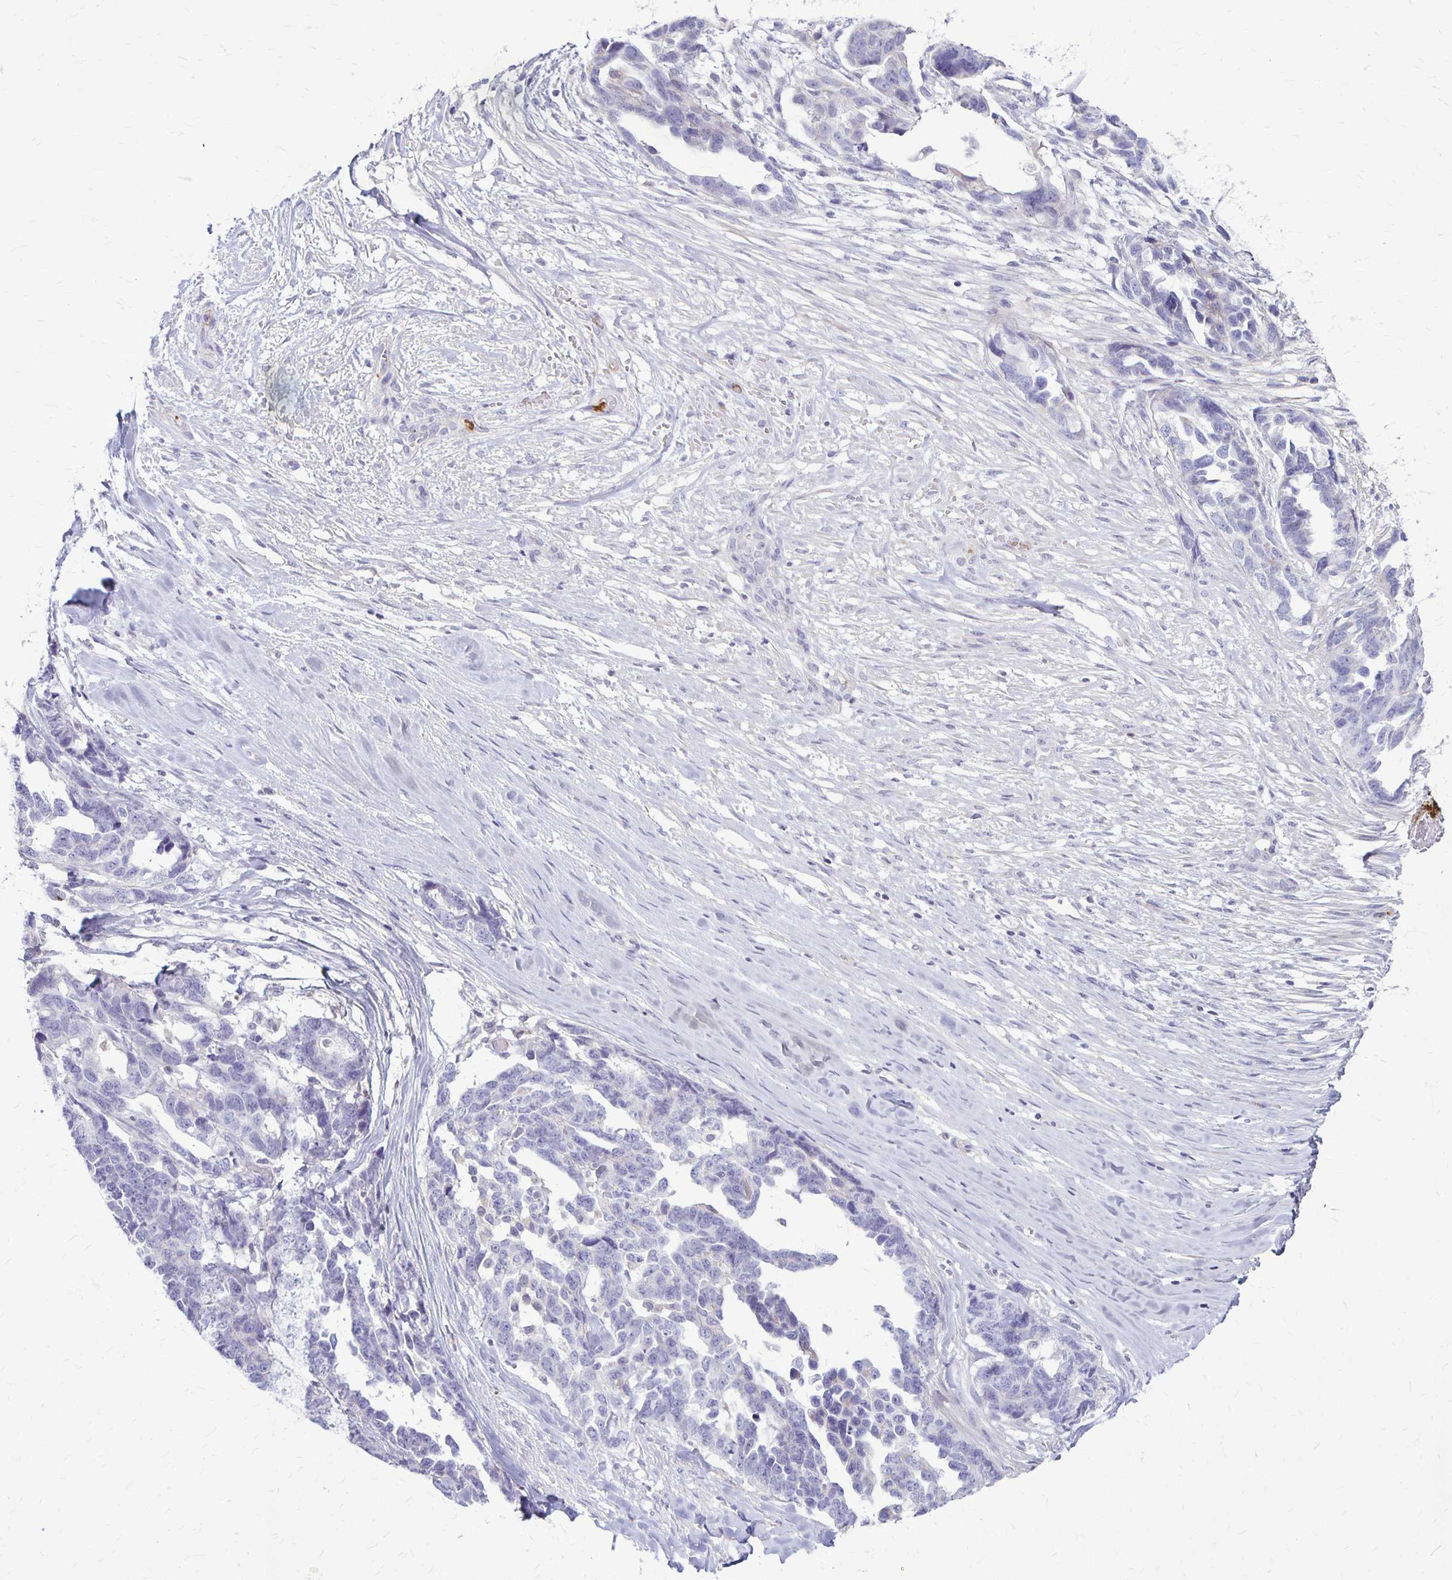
{"staining": {"intensity": "negative", "quantity": "none", "location": "none"}, "tissue": "ovarian cancer", "cell_type": "Tumor cells", "image_type": "cancer", "snomed": [{"axis": "morphology", "description": "Cystadenocarcinoma, serous, NOS"}, {"axis": "topography", "description": "Ovary"}], "caption": "Immunohistochemistry image of neoplastic tissue: human ovarian cancer stained with DAB shows no significant protein positivity in tumor cells.", "gene": "GP9", "patient": {"sex": "female", "age": 69}}